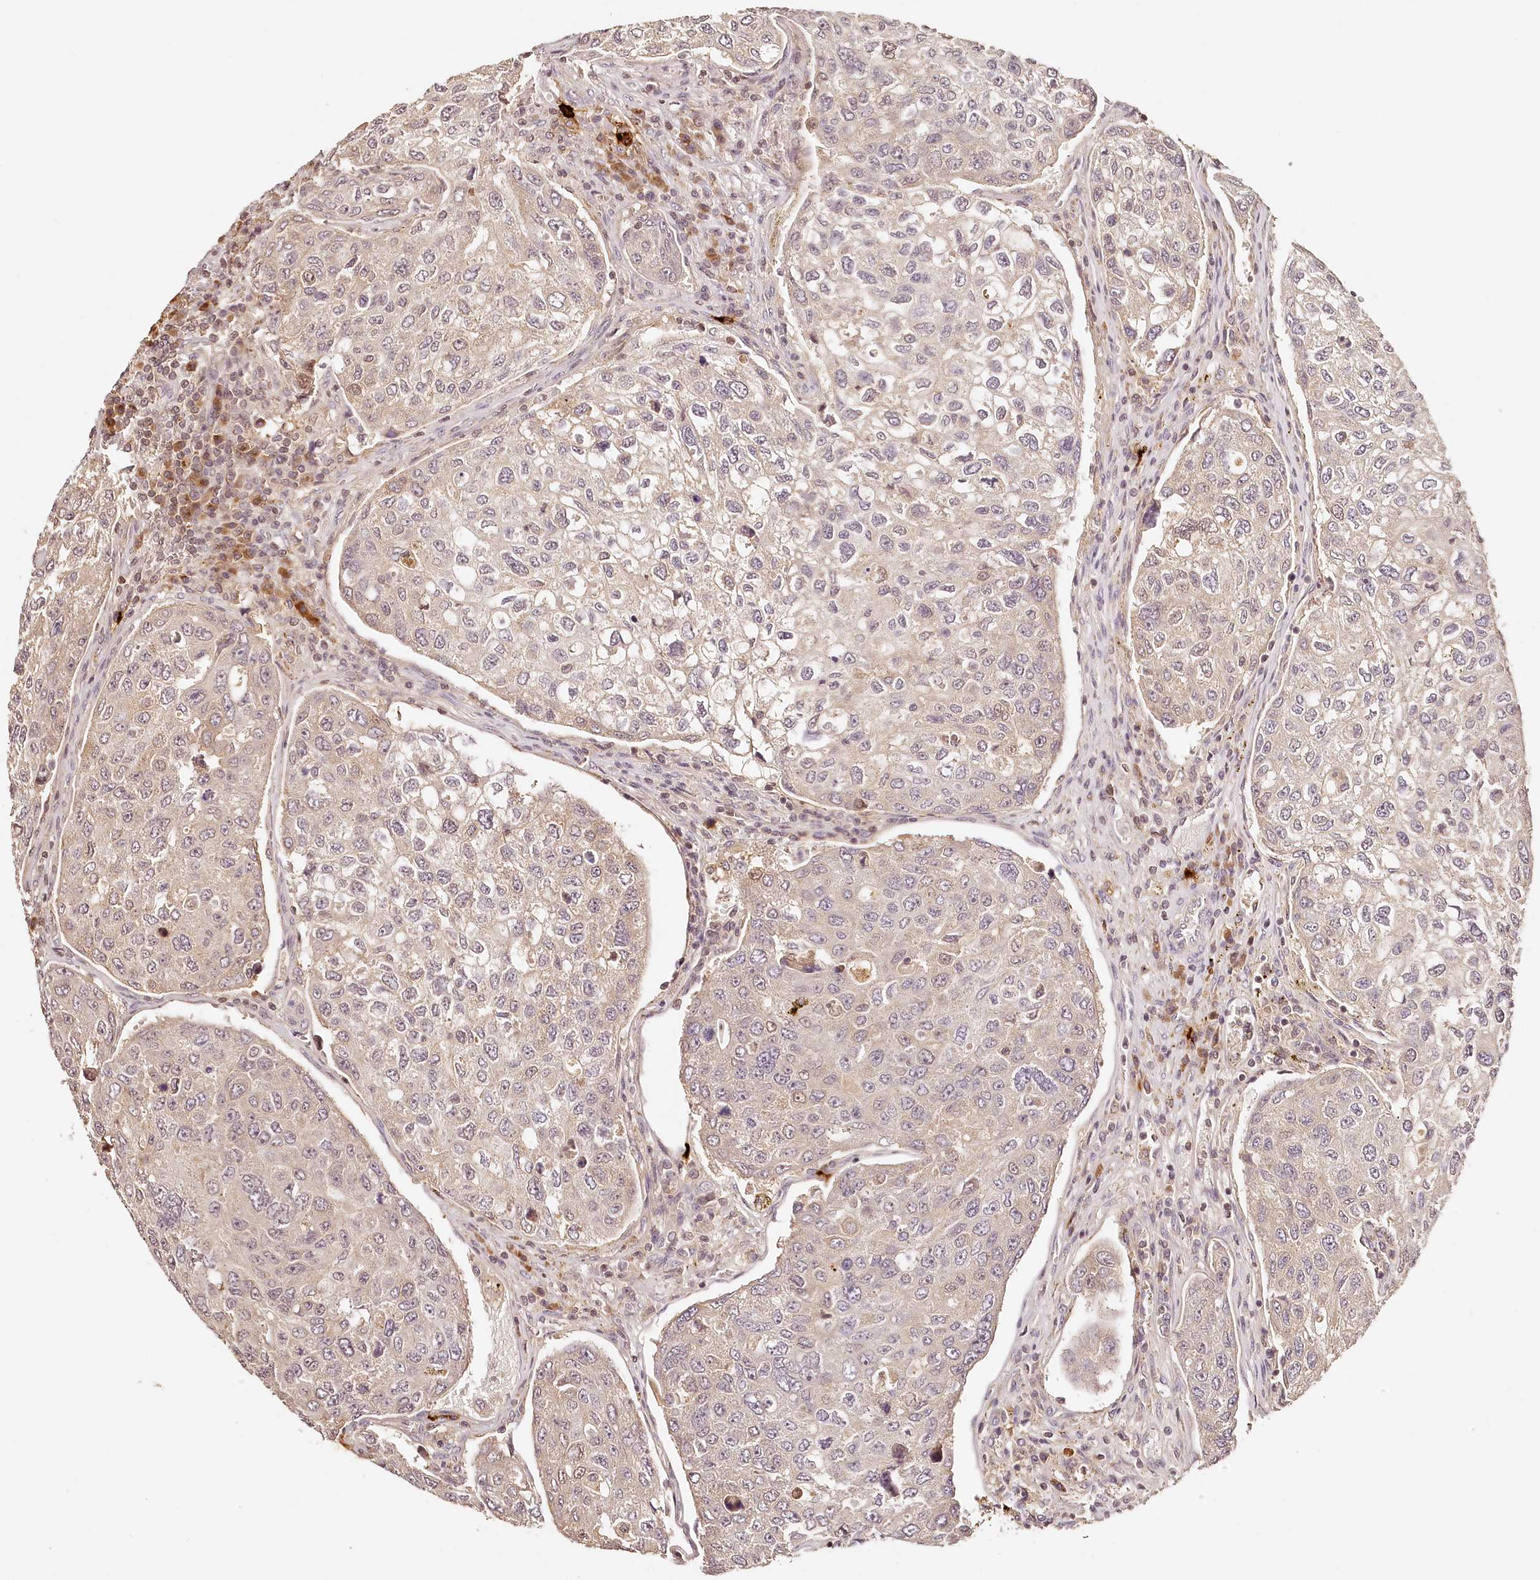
{"staining": {"intensity": "negative", "quantity": "none", "location": "none"}, "tissue": "urothelial cancer", "cell_type": "Tumor cells", "image_type": "cancer", "snomed": [{"axis": "morphology", "description": "Urothelial carcinoma, High grade"}, {"axis": "topography", "description": "Lymph node"}, {"axis": "topography", "description": "Urinary bladder"}], "caption": "Immunohistochemistry (IHC) of human urothelial cancer displays no staining in tumor cells. (Brightfield microscopy of DAB (3,3'-diaminobenzidine) immunohistochemistry (IHC) at high magnification).", "gene": "SYNGR1", "patient": {"sex": "male", "age": 51}}